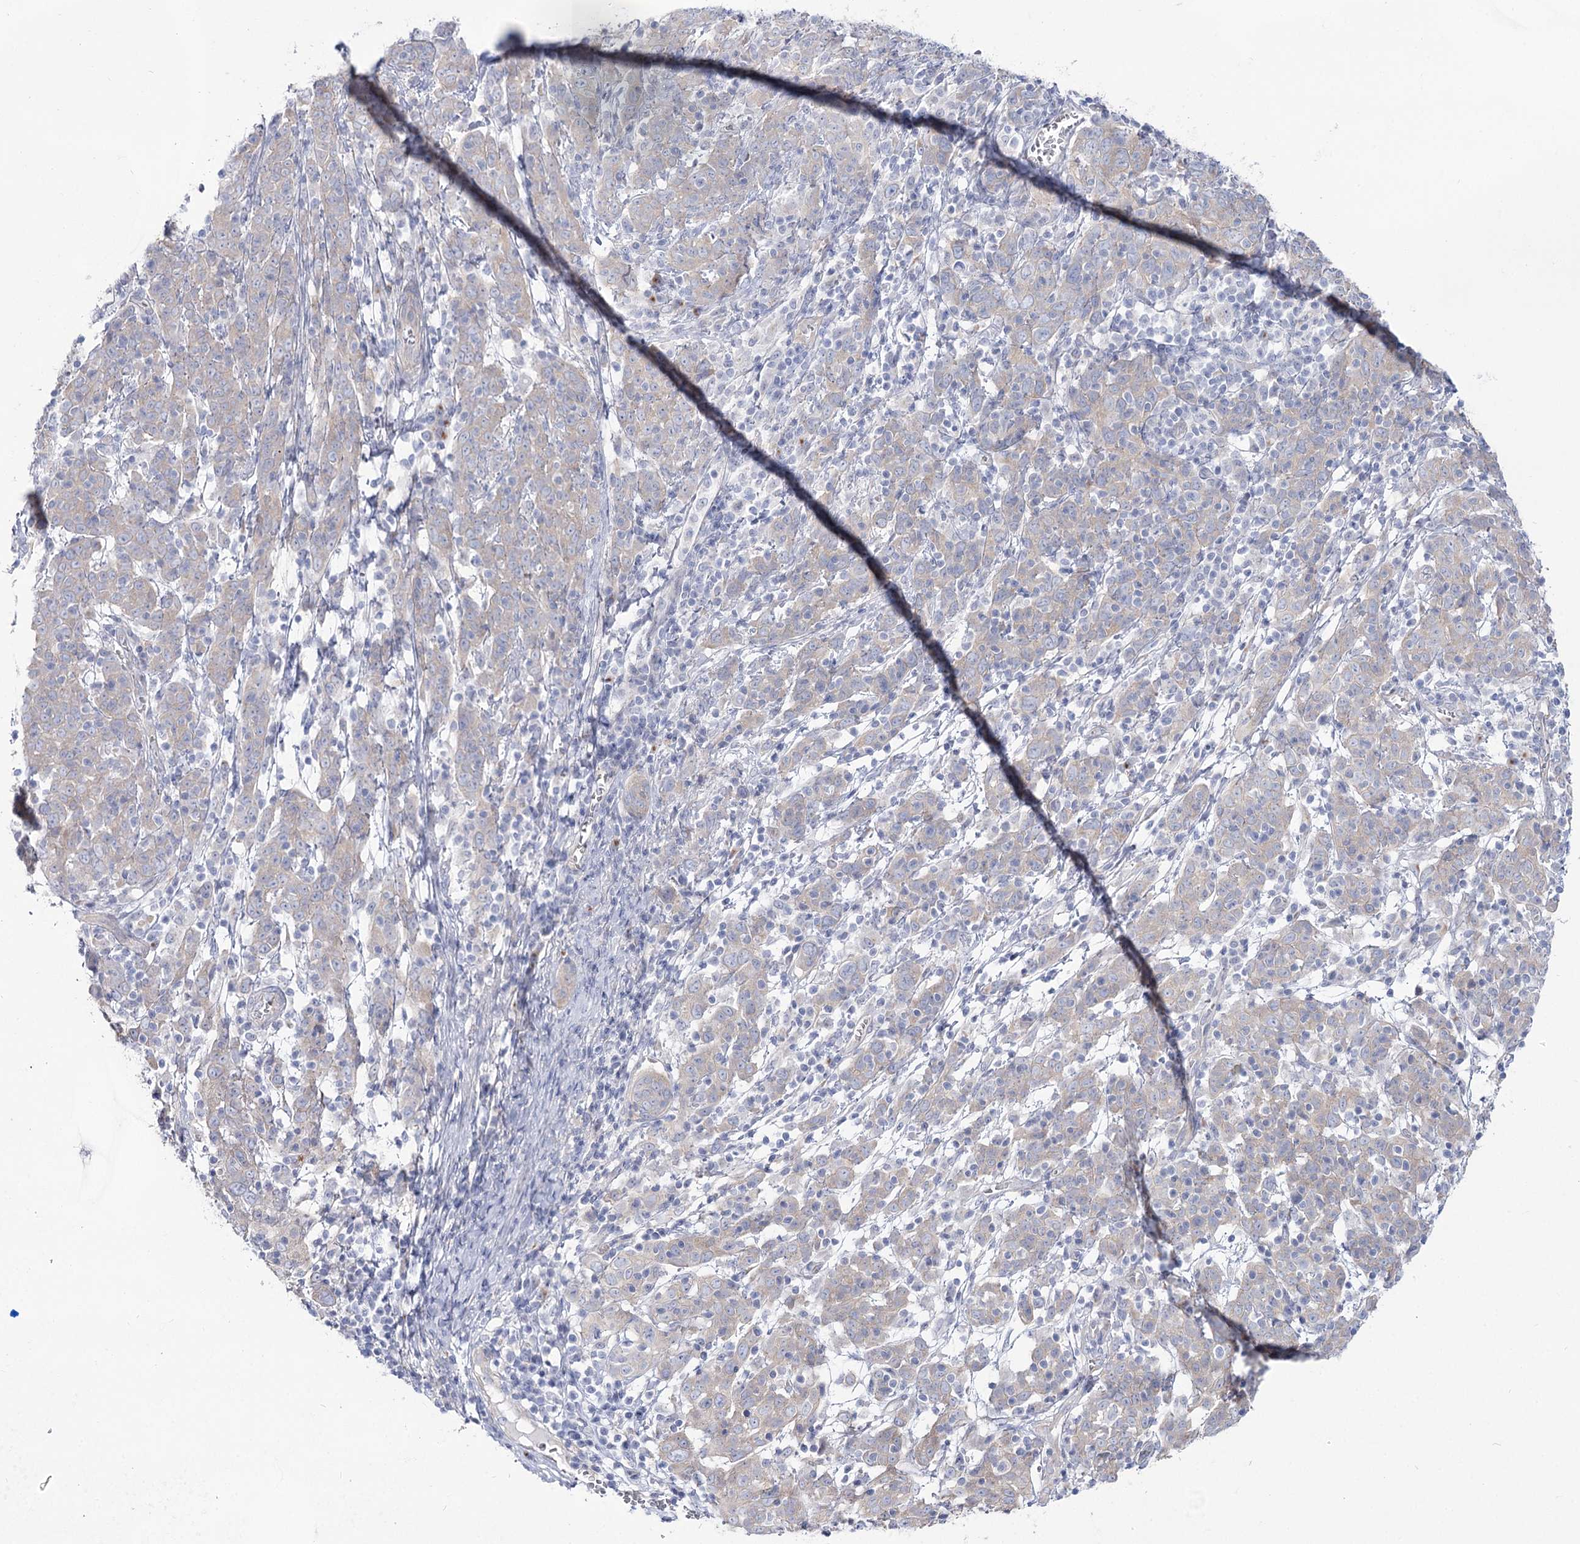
{"staining": {"intensity": "negative", "quantity": "none", "location": "none"}, "tissue": "cervical cancer", "cell_type": "Tumor cells", "image_type": "cancer", "snomed": [{"axis": "morphology", "description": "Squamous cell carcinoma, NOS"}, {"axis": "topography", "description": "Cervix"}], "caption": "A histopathology image of cervical squamous cell carcinoma stained for a protein reveals no brown staining in tumor cells.", "gene": "SUOX", "patient": {"sex": "female", "age": 67}}